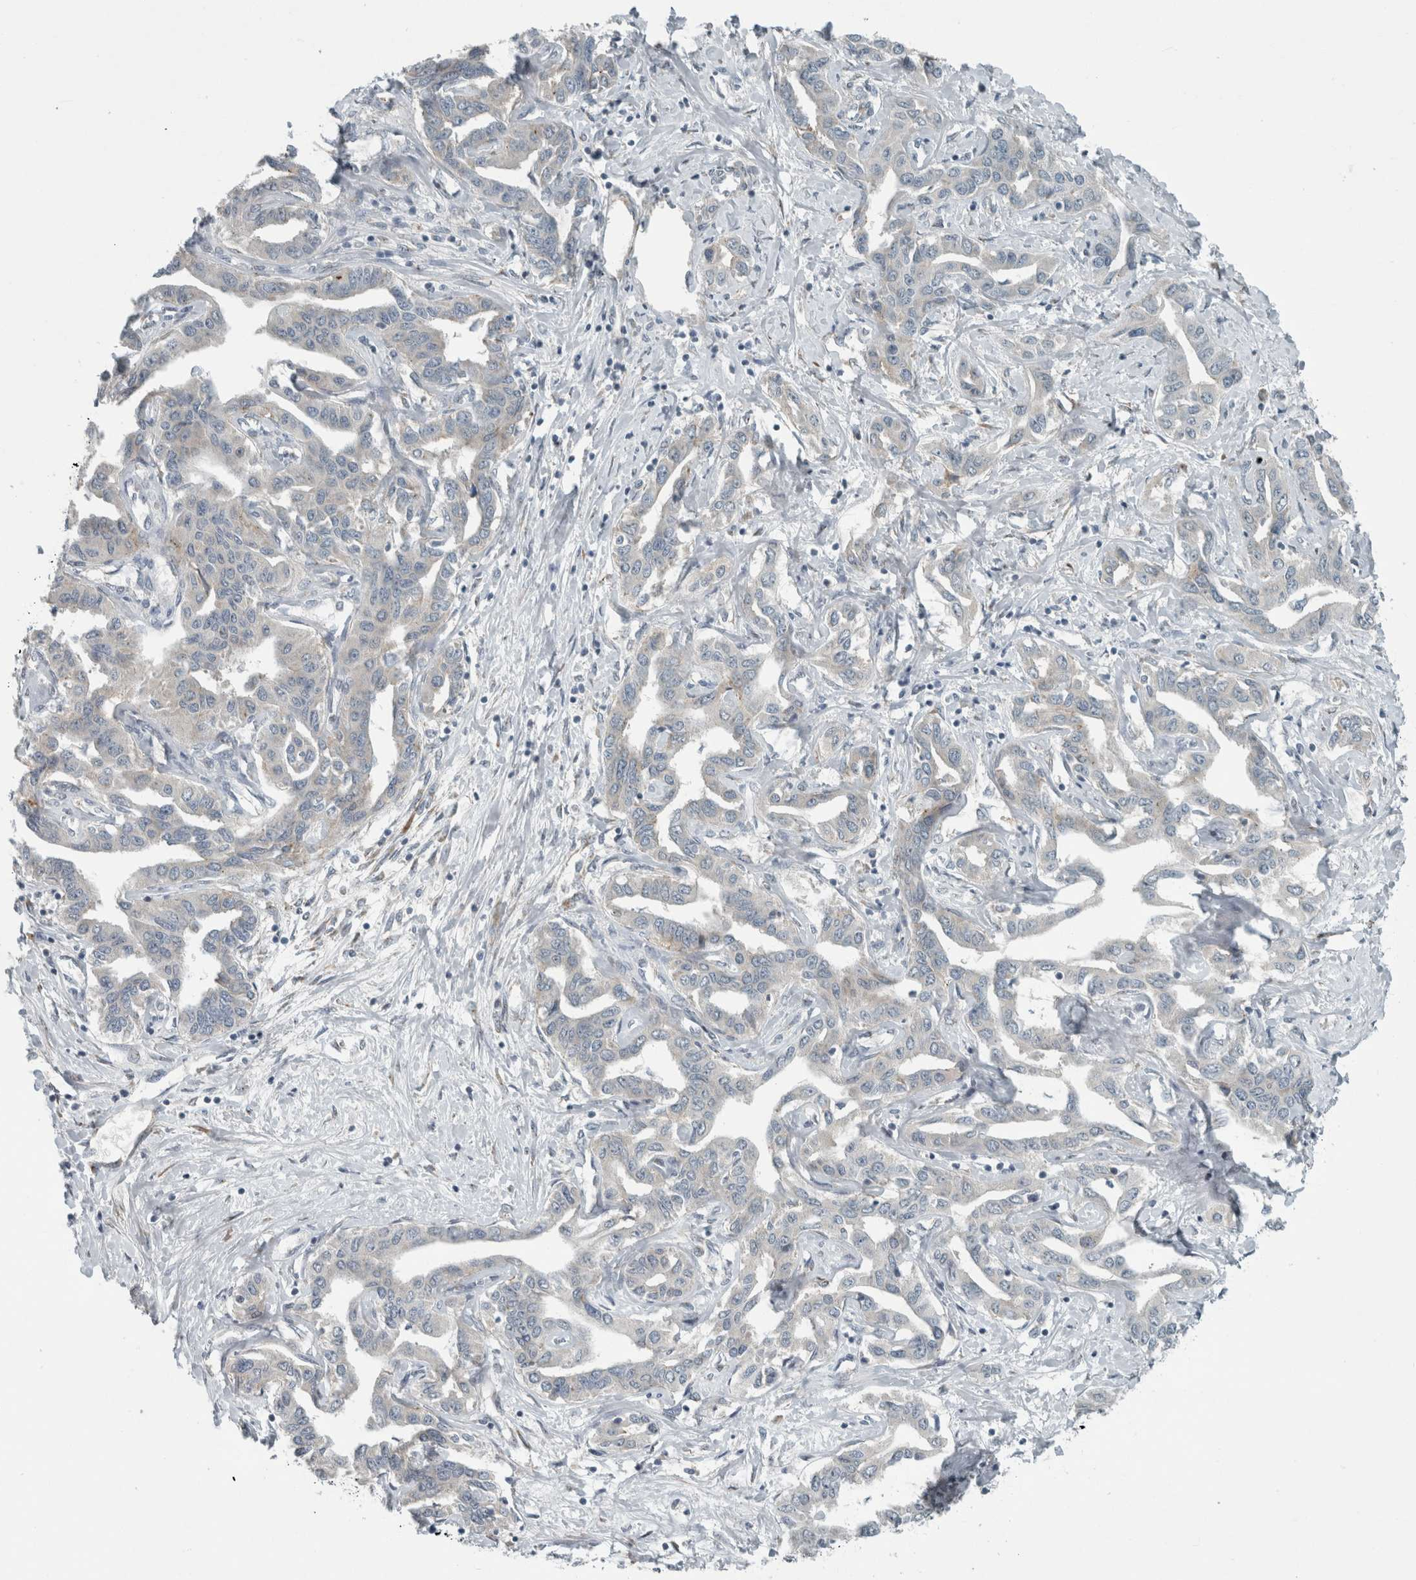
{"staining": {"intensity": "negative", "quantity": "none", "location": "none"}, "tissue": "liver cancer", "cell_type": "Tumor cells", "image_type": "cancer", "snomed": [{"axis": "morphology", "description": "Cholangiocarcinoma"}, {"axis": "topography", "description": "Liver"}], "caption": "This is an immunohistochemistry (IHC) photomicrograph of liver cancer. There is no expression in tumor cells.", "gene": "KIF1C", "patient": {"sex": "male", "age": 59}}